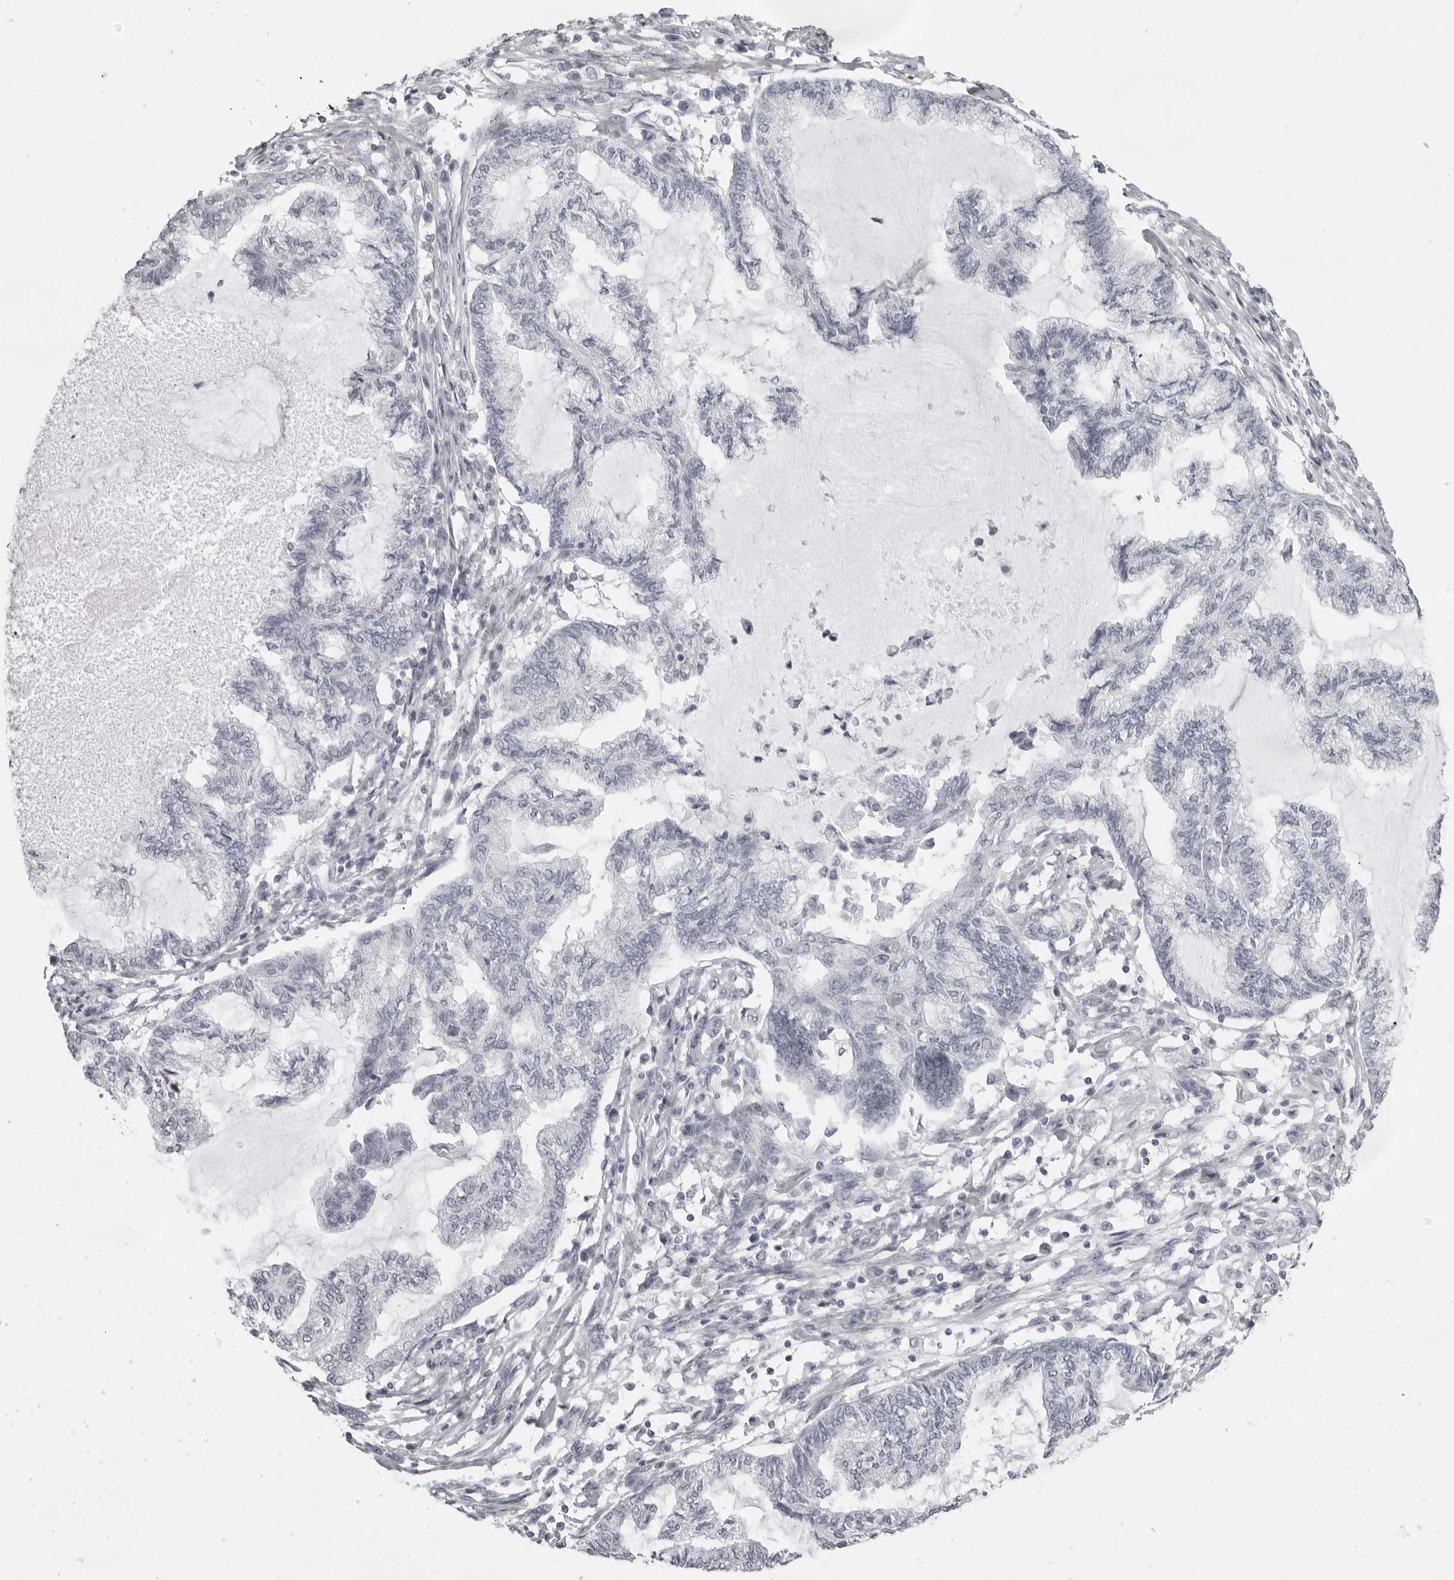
{"staining": {"intensity": "negative", "quantity": "none", "location": "none"}, "tissue": "endometrial cancer", "cell_type": "Tumor cells", "image_type": "cancer", "snomed": [{"axis": "morphology", "description": "Adenocarcinoma, NOS"}, {"axis": "topography", "description": "Endometrium"}], "caption": "Immunohistochemistry histopathology image of neoplastic tissue: human endometrial cancer (adenocarcinoma) stained with DAB reveals no significant protein staining in tumor cells. (Immunohistochemistry (ihc), brightfield microscopy, high magnification).", "gene": "NUDT18", "patient": {"sex": "female", "age": 86}}